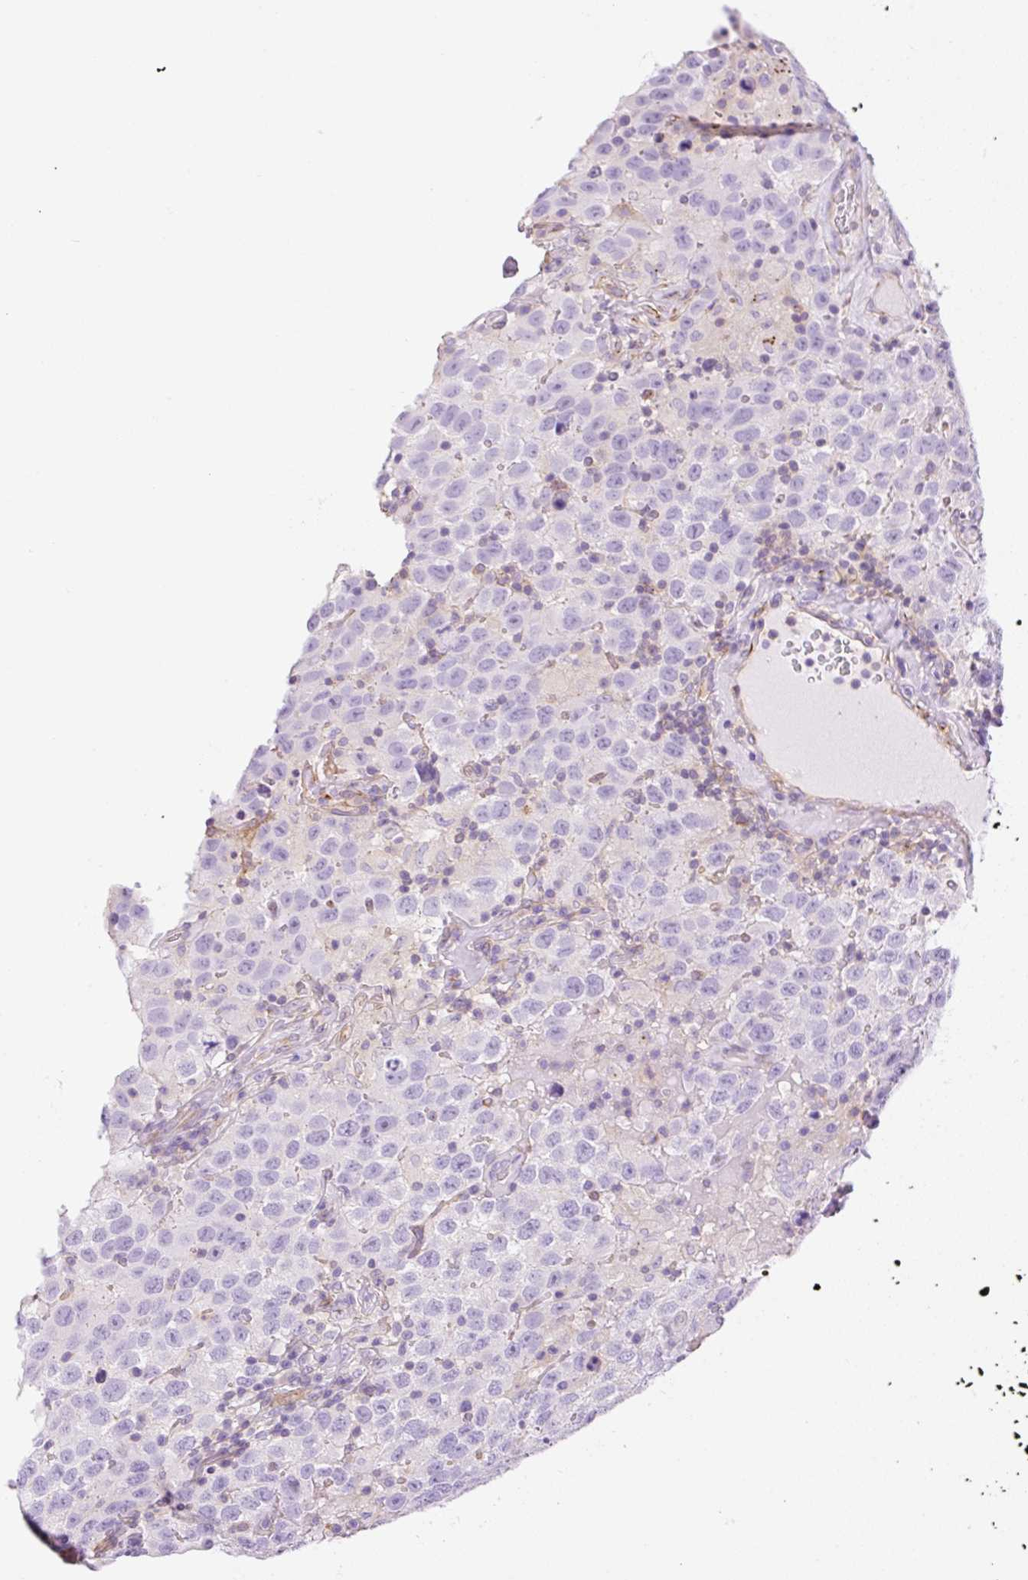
{"staining": {"intensity": "negative", "quantity": "none", "location": "none"}, "tissue": "testis cancer", "cell_type": "Tumor cells", "image_type": "cancer", "snomed": [{"axis": "morphology", "description": "Seminoma, NOS"}, {"axis": "topography", "description": "Testis"}], "caption": "Immunohistochemical staining of human testis seminoma exhibits no significant staining in tumor cells. The staining was performed using DAB (3,3'-diaminobenzidine) to visualize the protein expression in brown, while the nuclei were stained in blue with hematoxylin (Magnification: 20x).", "gene": "EHD3", "patient": {"sex": "male", "age": 41}}